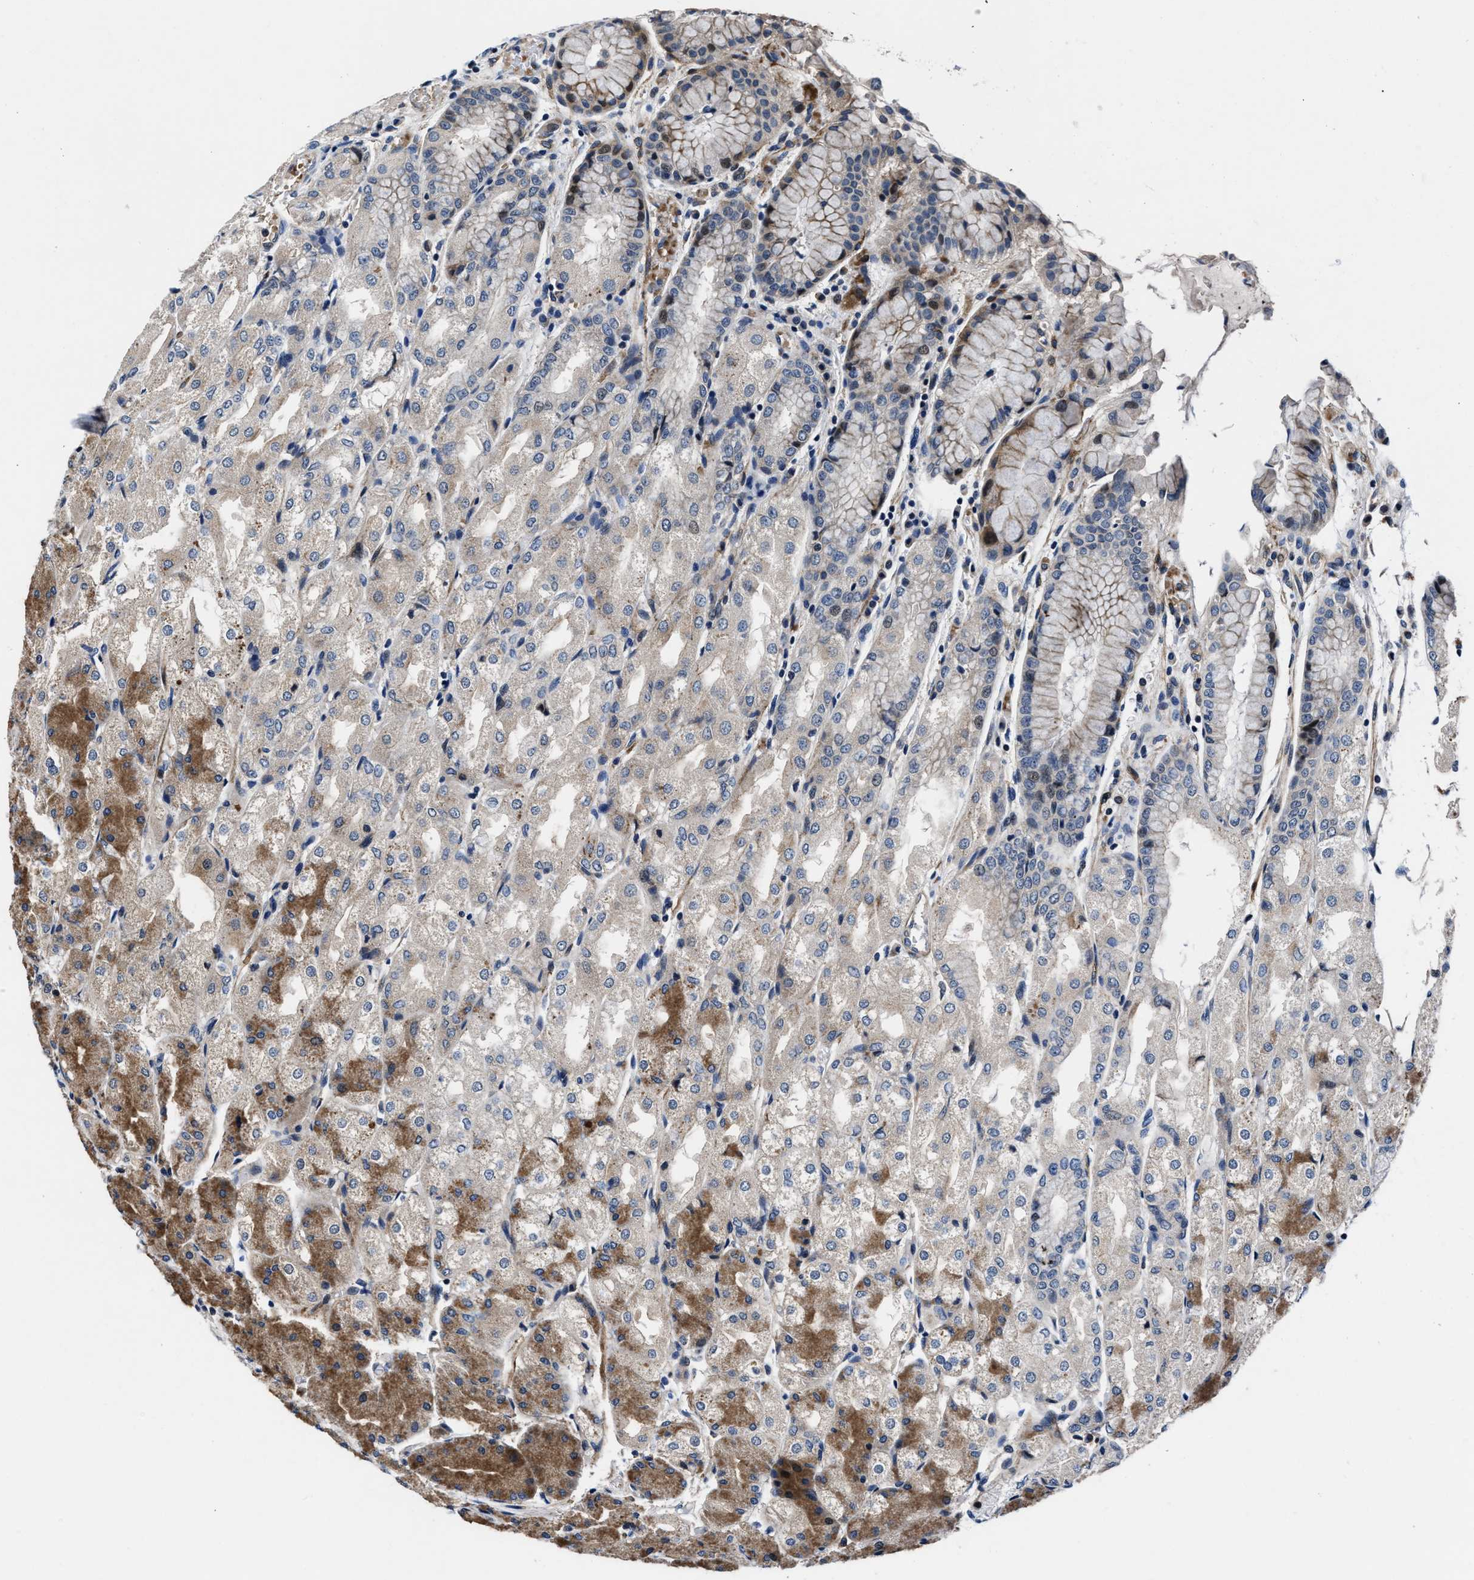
{"staining": {"intensity": "moderate", "quantity": "25%-75%", "location": "cytoplasmic/membranous"}, "tissue": "stomach", "cell_type": "Glandular cells", "image_type": "normal", "snomed": [{"axis": "morphology", "description": "Normal tissue, NOS"}, {"axis": "topography", "description": "Stomach, upper"}], "caption": "About 25%-75% of glandular cells in unremarkable human stomach display moderate cytoplasmic/membranous protein expression as visualized by brown immunohistochemical staining.", "gene": "C2orf66", "patient": {"sex": "male", "age": 72}}